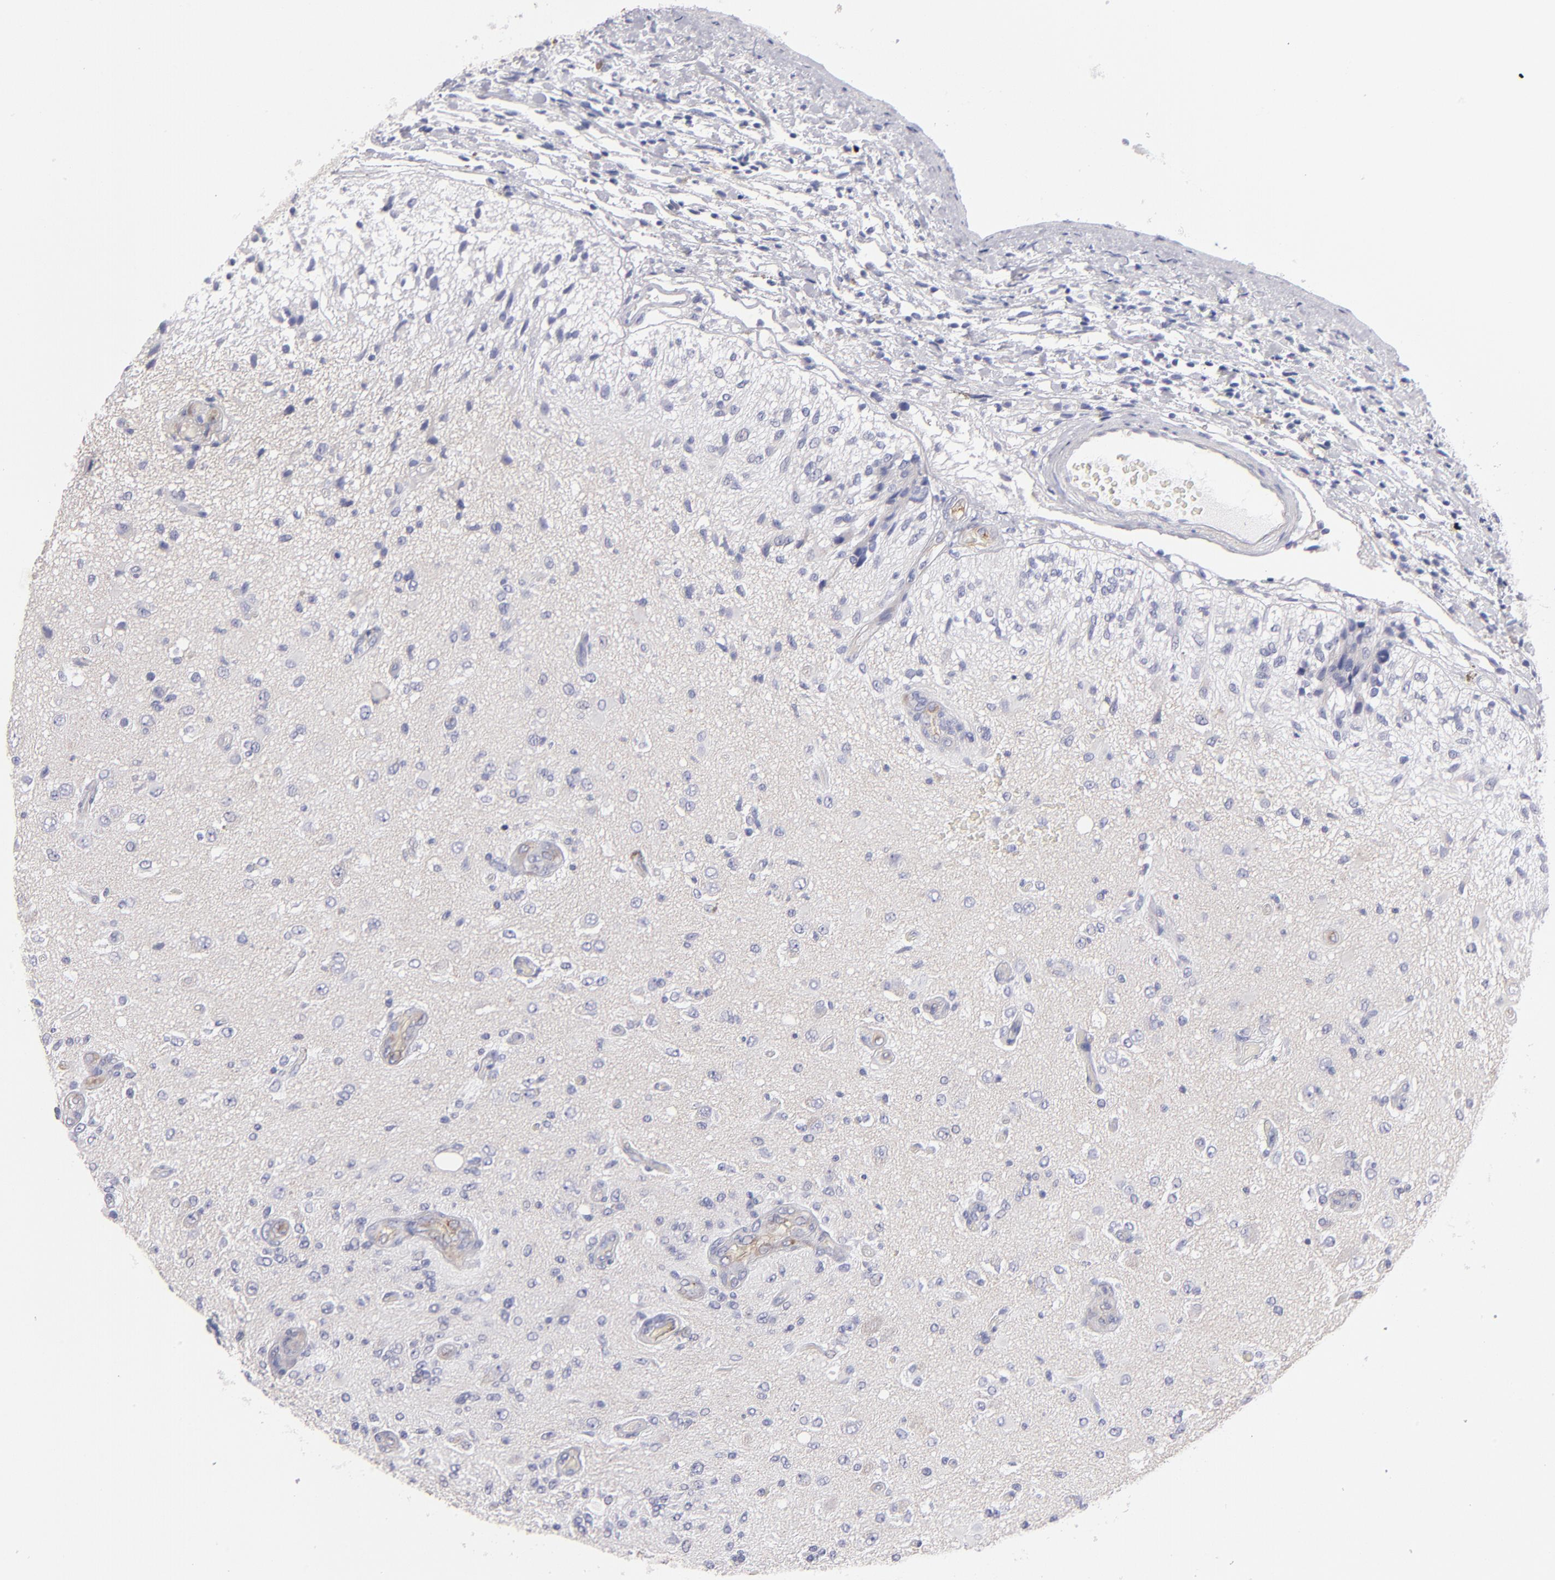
{"staining": {"intensity": "negative", "quantity": "none", "location": "none"}, "tissue": "glioma", "cell_type": "Tumor cells", "image_type": "cancer", "snomed": [{"axis": "morphology", "description": "Normal tissue, NOS"}, {"axis": "morphology", "description": "Glioma, malignant, High grade"}, {"axis": "topography", "description": "Cerebral cortex"}], "caption": "Glioma stained for a protein using IHC shows no expression tumor cells.", "gene": "PLVAP", "patient": {"sex": "male", "age": 77}}